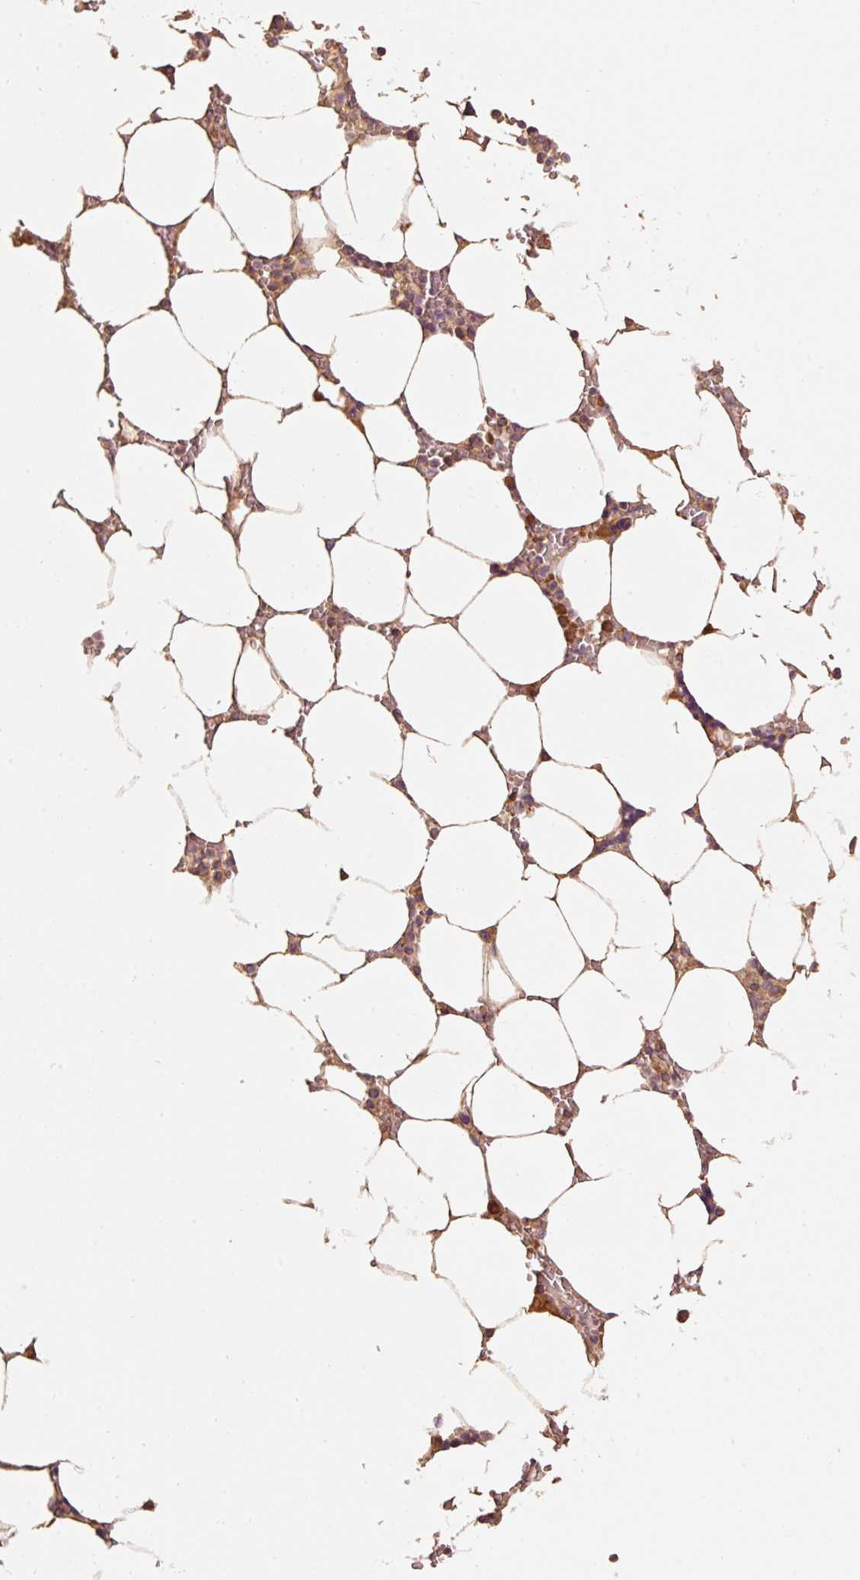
{"staining": {"intensity": "moderate", "quantity": "<25%", "location": "cytoplasmic/membranous"}, "tissue": "bone marrow", "cell_type": "Hematopoietic cells", "image_type": "normal", "snomed": [{"axis": "morphology", "description": "Normal tissue, NOS"}, {"axis": "topography", "description": "Bone marrow"}], "caption": "This micrograph shows unremarkable bone marrow stained with immunohistochemistry to label a protein in brown. The cytoplasmic/membranous of hematopoietic cells show moderate positivity for the protein. Nuclei are counter-stained blue.", "gene": "EFHC1", "patient": {"sex": "male", "age": 64}}